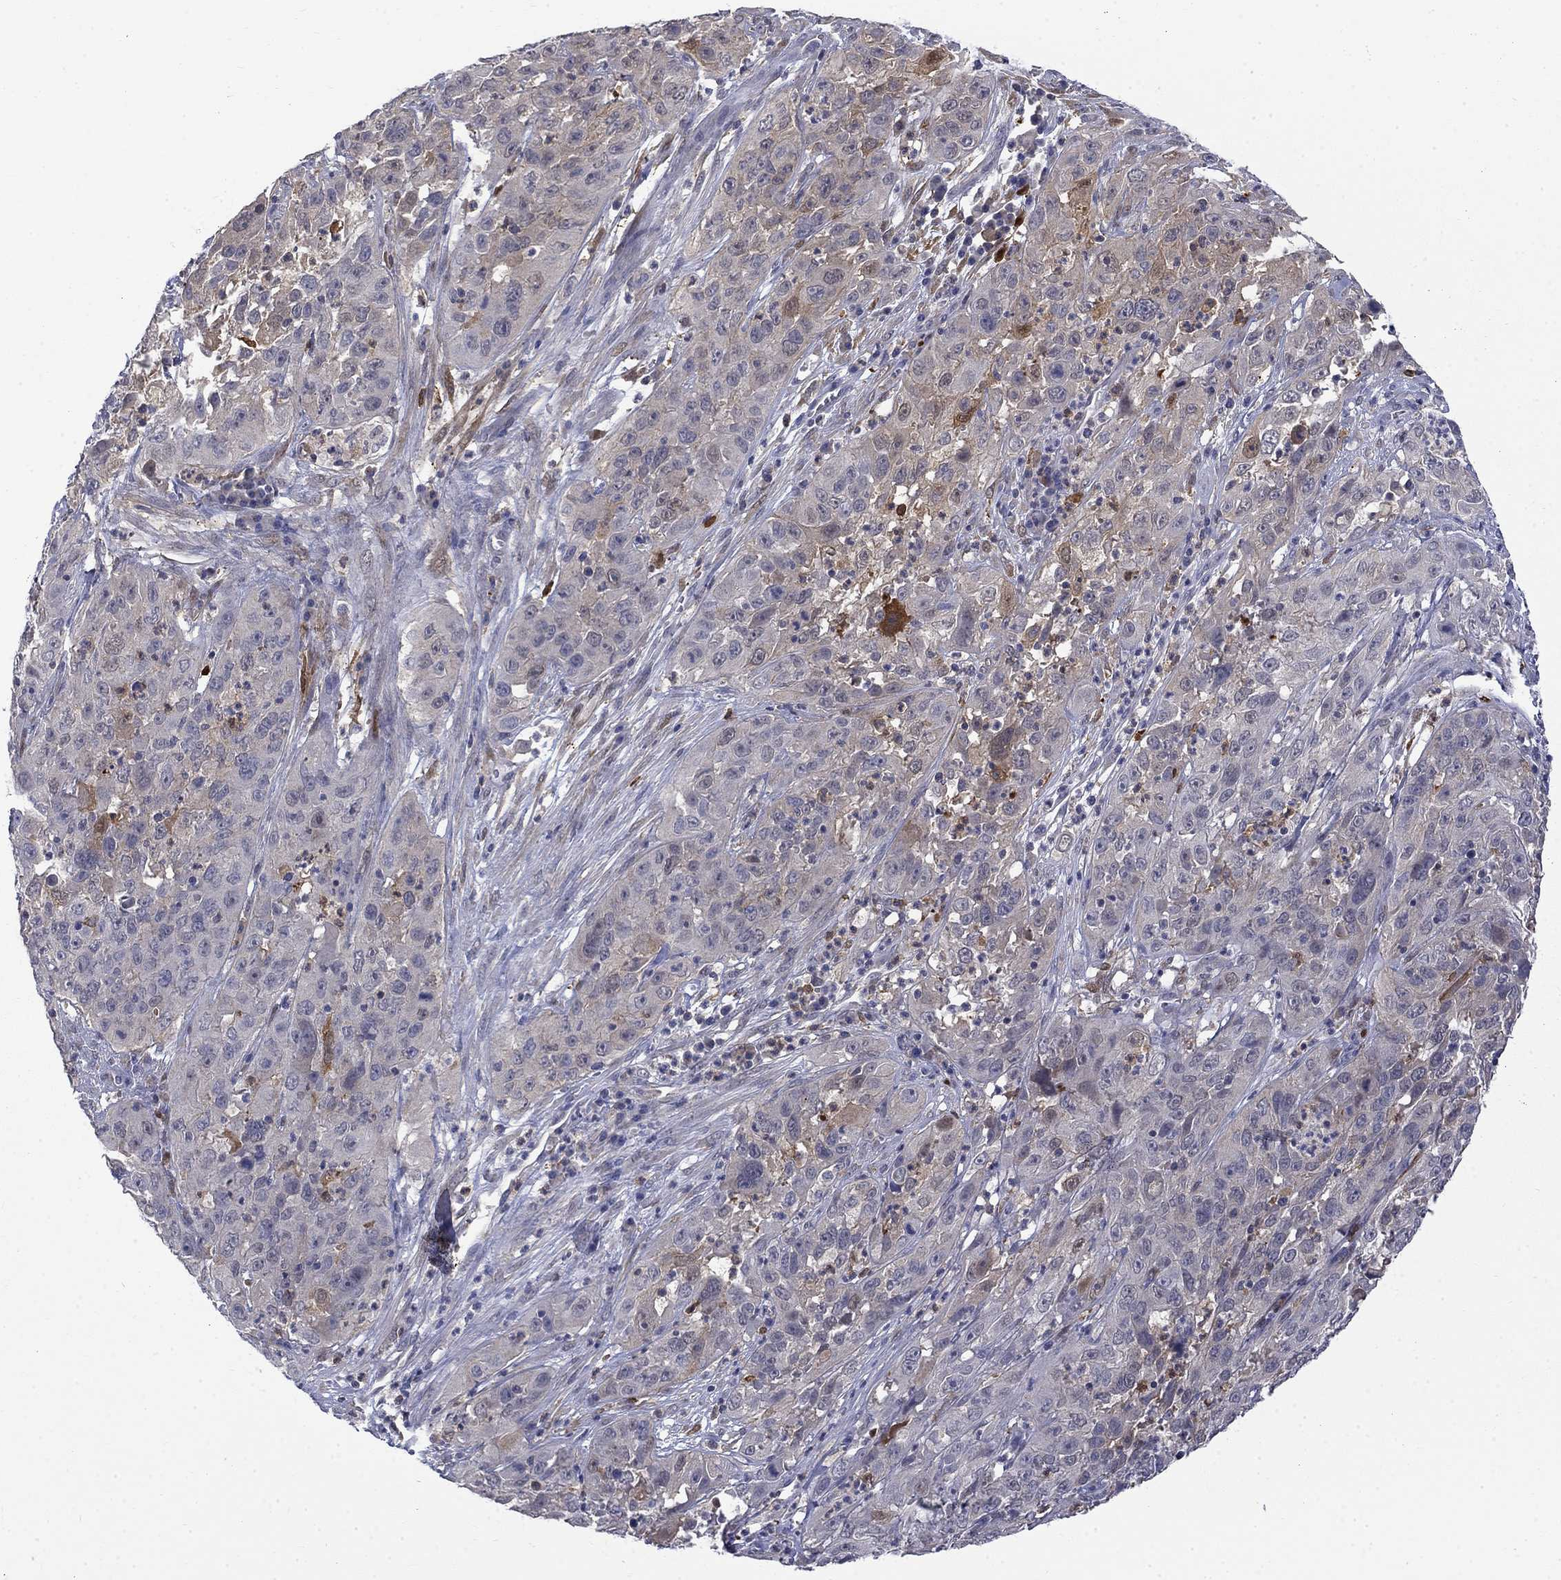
{"staining": {"intensity": "strong", "quantity": "<25%", "location": "cytoplasmic/membranous"}, "tissue": "cervical cancer", "cell_type": "Tumor cells", "image_type": "cancer", "snomed": [{"axis": "morphology", "description": "Squamous cell carcinoma, NOS"}, {"axis": "topography", "description": "Cervix"}], "caption": "IHC micrograph of human squamous cell carcinoma (cervical) stained for a protein (brown), which demonstrates medium levels of strong cytoplasmic/membranous positivity in approximately <25% of tumor cells.", "gene": "PCBP3", "patient": {"sex": "female", "age": 32}}